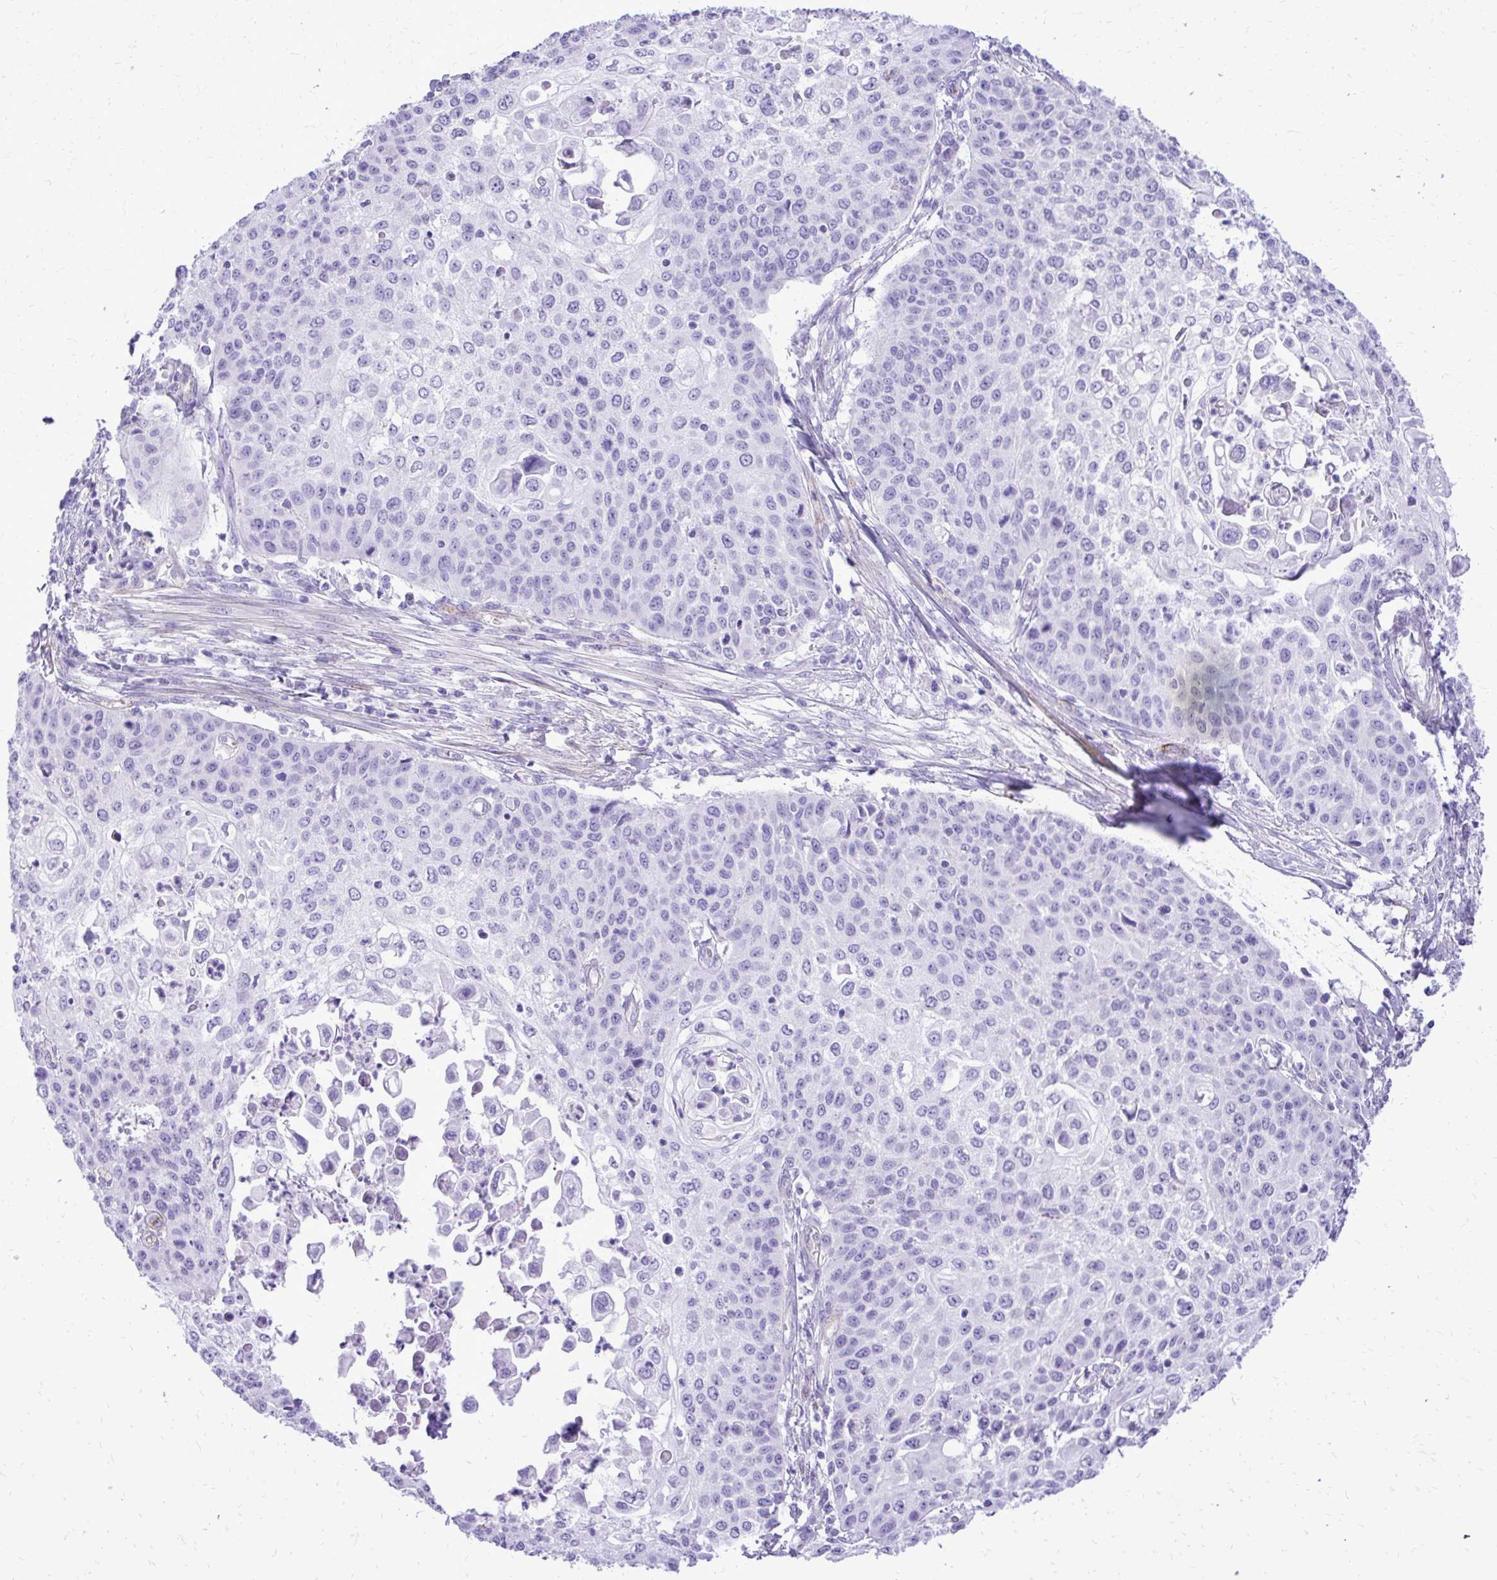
{"staining": {"intensity": "negative", "quantity": "none", "location": "none"}, "tissue": "cervical cancer", "cell_type": "Tumor cells", "image_type": "cancer", "snomed": [{"axis": "morphology", "description": "Squamous cell carcinoma, NOS"}, {"axis": "topography", "description": "Cervix"}], "caption": "Tumor cells show no significant positivity in cervical cancer (squamous cell carcinoma).", "gene": "PELI3", "patient": {"sex": "female", "age": 65}}